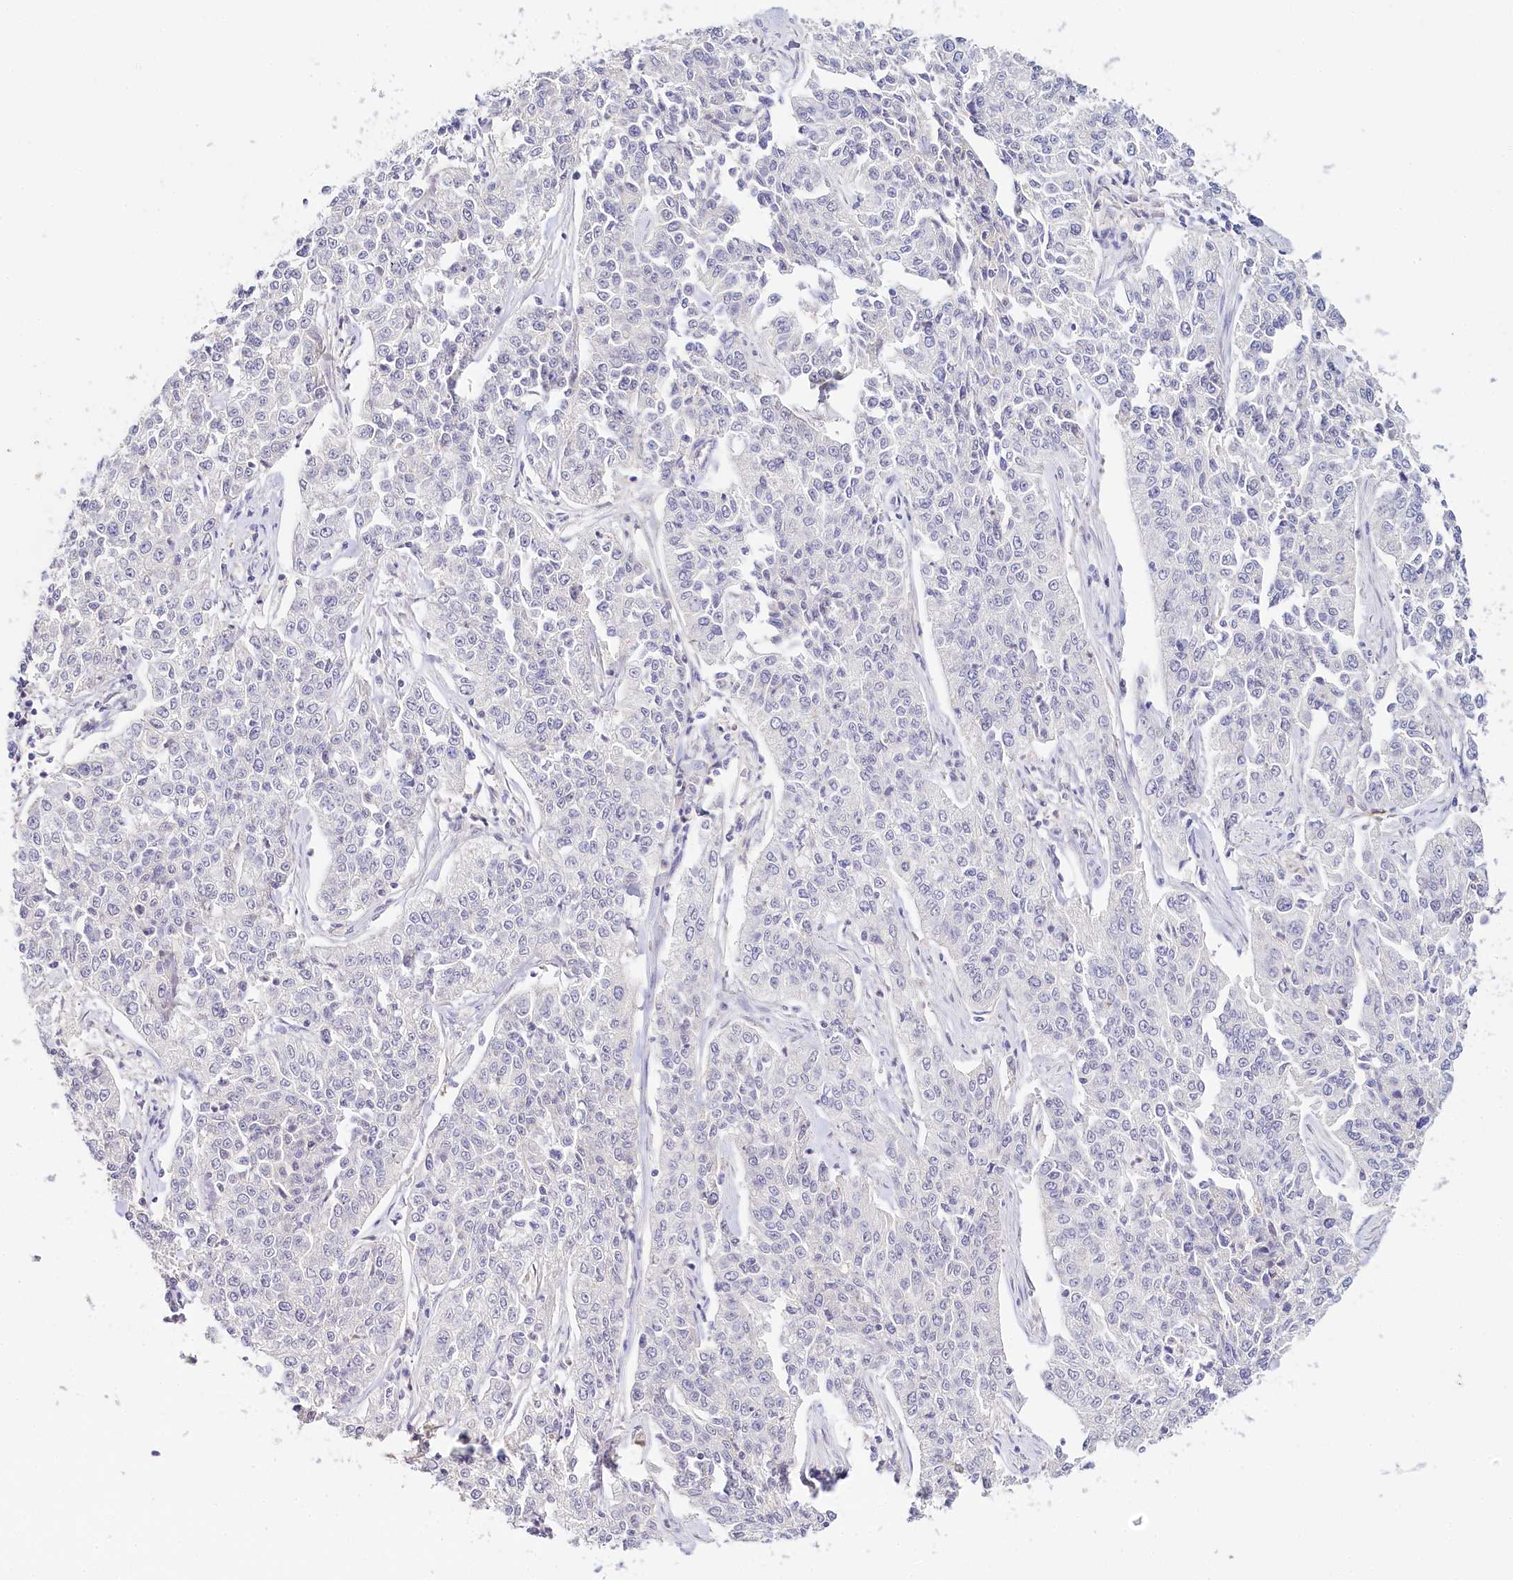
{"staining": {"intensity": "negative", "quantity": "none", "location": "none"}, "tissue": "cervical cancer", "cell_type": "Tumor cells", "image_type": "cancer", "snomed": [{"axis": "morphology", "description": "Squamous cell carcinoma, NOS"}, {"axis": "topography", "description": "Cervix"}], "caption": "The immunohistochemistry micrograph has no significant positivity in tumor cells of cervical cancer (squamous cell carcinoma) tissue.", "gene": "DAPK1", "patient": {"sex": "female", "age": 35}}